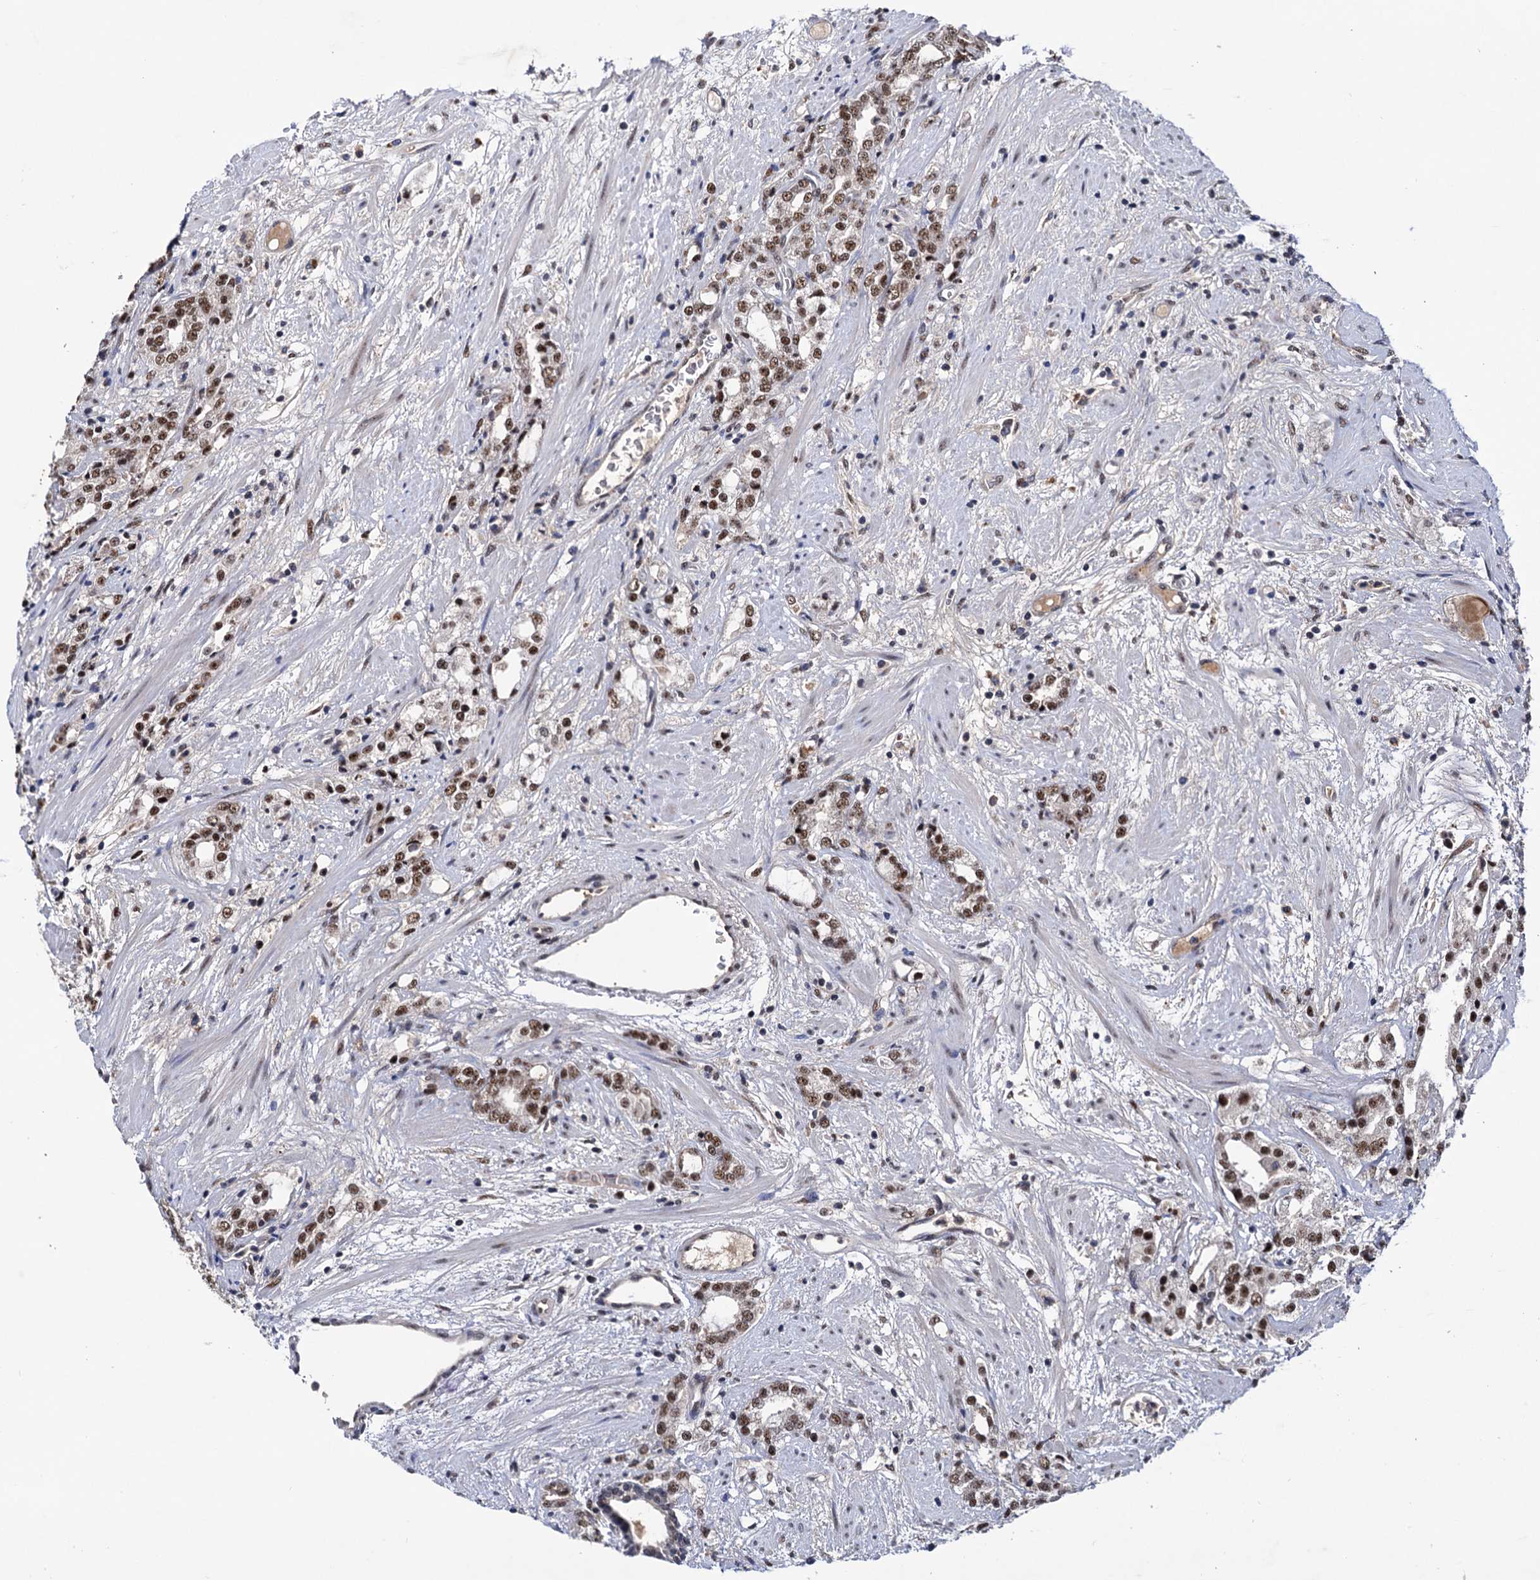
{"staining": {"intensity": "moderate", "quantity": ">75%", "location": "nuclear"}, "tissue": "prostate cancer", "cell_type": "Tumor cells", "image_type": "cancer", "snomed": [{"axis": "morphology", "description": "Adenocarcinoma, High grade"}, {"axis": "topography", "description": "Prostate"}], "caption": "Prostate cancer (high-grade adenocarcinoma) tissue demonstrates moderate nuclear expression in approximately >75% of tumor cells (Brightfield microscopy of DAB IHC at high magnification).", "gene": "TBC1D12", "patient": {"sex": "male", "age": 64}}